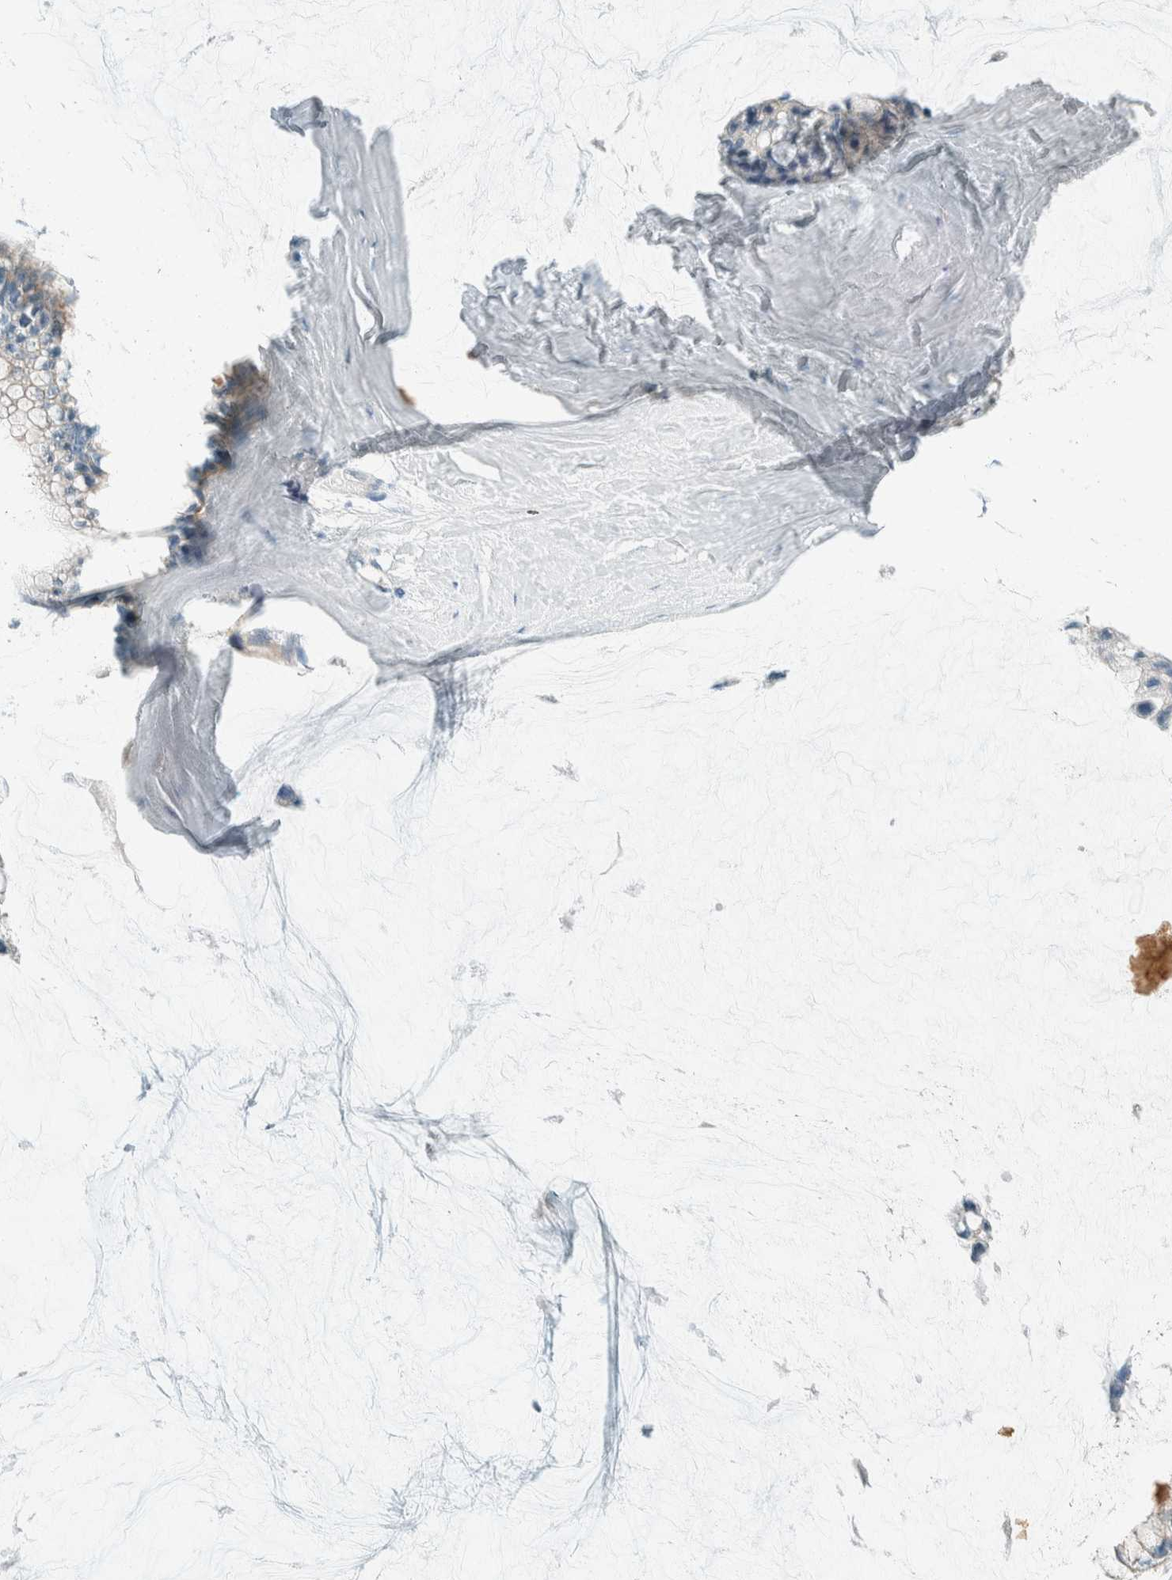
{"staining": {"intensity": "weak", "quantity": "<25%", "location": "cytoplasmic/membranous"}, "tissue": "ovarian cancer", "cell_type": "Tumor cells", "image_type": "cancer", "snomed": [{"axis": "morphology", "description": "Cystadenocarcinoma, mucinous, NOS"}, {"axis": "topography", "description": "Ovary"}], "caption": "High magnification brightfield microscopy of ovarian mucinous cystadenocarcinoma stained with DAB (3,3'-diaminobenzidine) (brown) and counterstained with hematoxylin (blue): tumor cells show no significant staining. (Brightfield microscopy of DAB IHC at high magnification).", "gene": "ALDH7A1", "patient": {"sex": "female", "age": 39}}